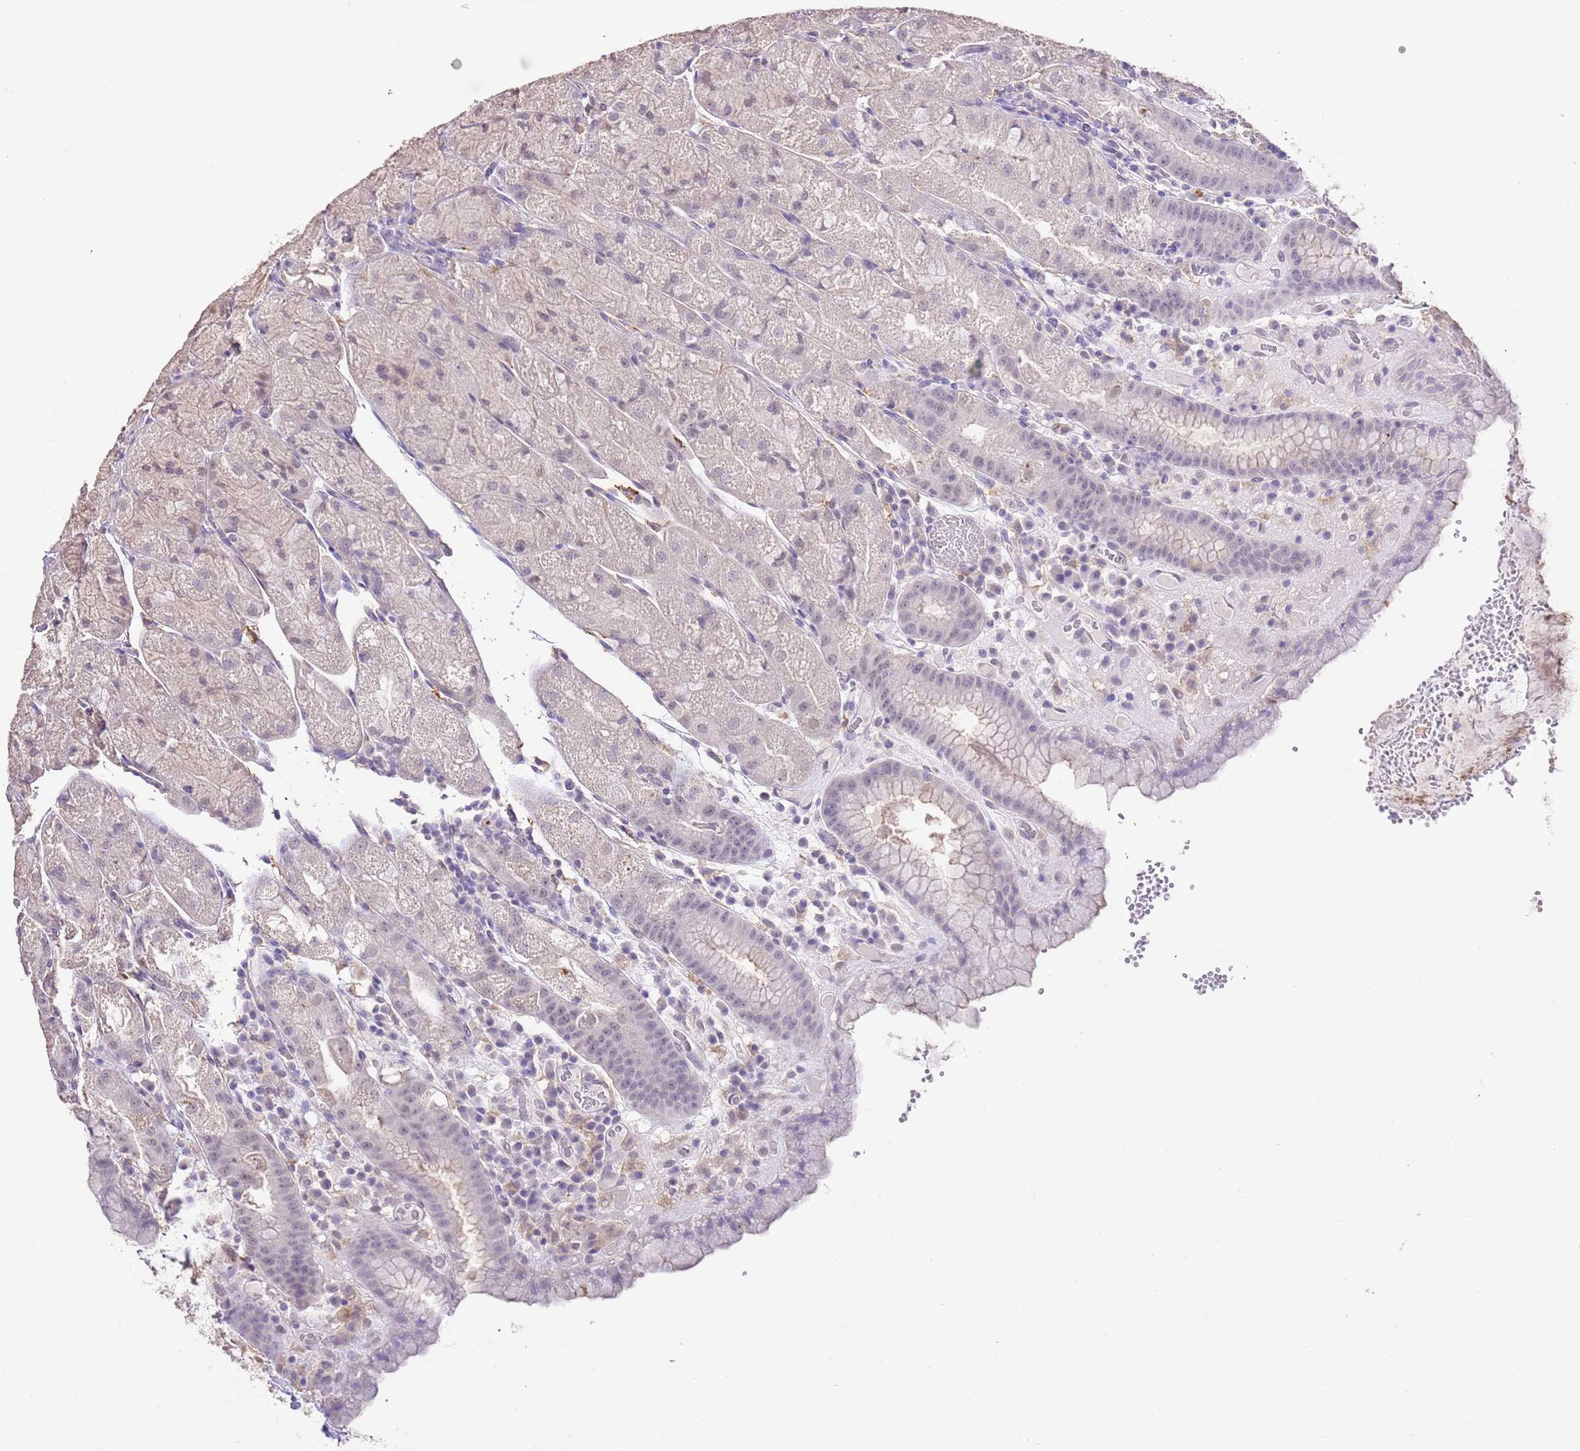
{"staining": {"intensity": "weak", "quantity": "25%-75%", "location": "cytoplasmic/membranous,nuclear"}, "tissue": "stomach", "cell_type": "Glandular cells", "image_type": "normal", "snomed": [{"axis": "morphology", "description": "Normal tissue, NOS"}, {"axis": "topography", "description": "Stomach, upper"}], "caption": "DAB immunohistochemical staining of normal human stomach demonstrates weak cytoplasmic/membranous,nuclear protein staining in approximately 25%-75% of glandular cells.", "gene": "IZUMO4", "patient": {"sex": "male", "age": 52}}